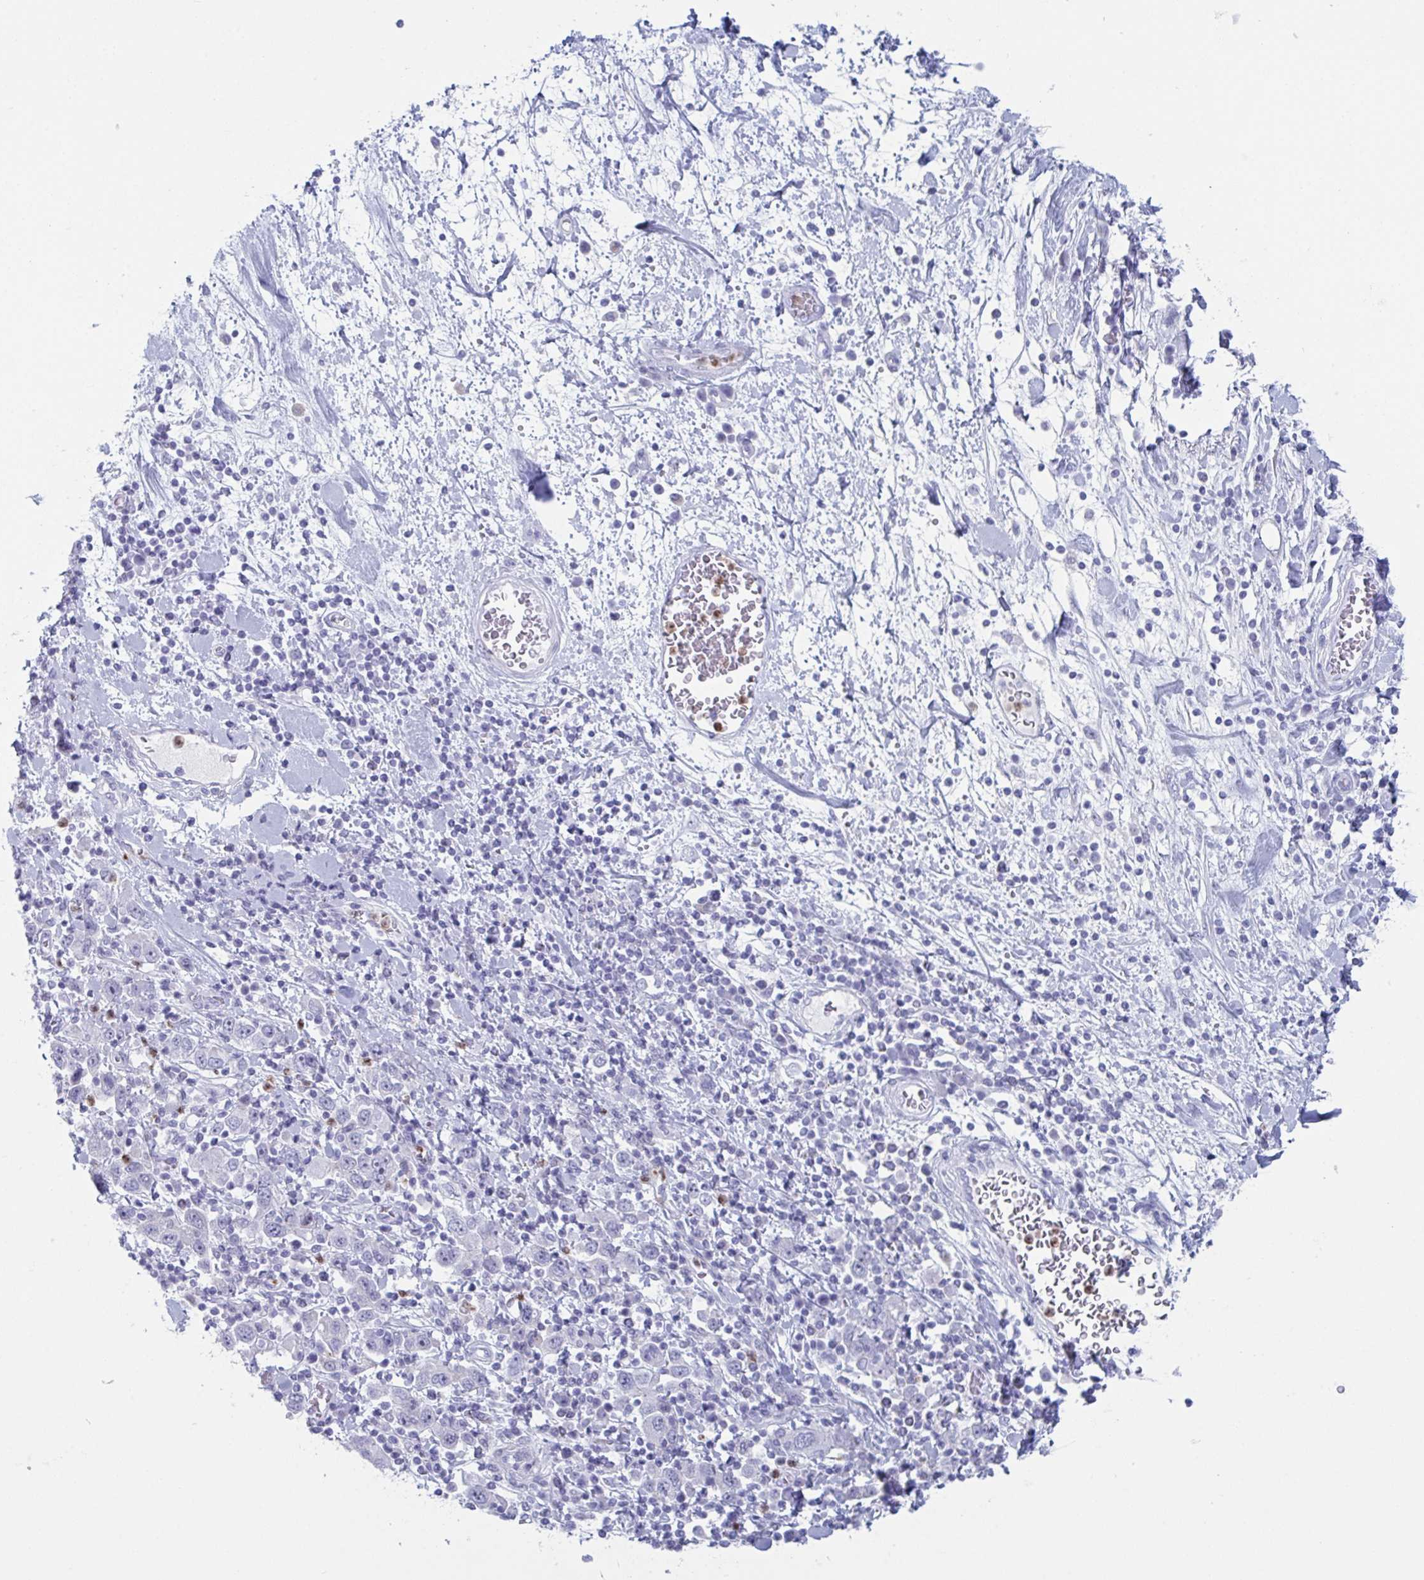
{"staining": {"intensity": "negative", "quantity": "none", "location": "none"}, "tissue": "stomach cancer", "cell_type": "Tumor cells", "image_type": "cancer", "snomed": [{"axis": "morphology", "description": "Normal tissue, NOS"}, {"axis": "morphology", "description": "Adenocarcinoma, NOS"}, {"axis": "topography", "description": "Stomach, upper"}, {"axis": "topography", "description": "Stomach"}], "caption": "High magnification brightfield microscopy of stomach cancer (adenocarcinoma) stained with DAB (brown) and counterstained with hematoxylin (blue): tumor cells show no significant staining.", "gene": "CYP4F11", "patient": {"sex": "male", "age": 59}}